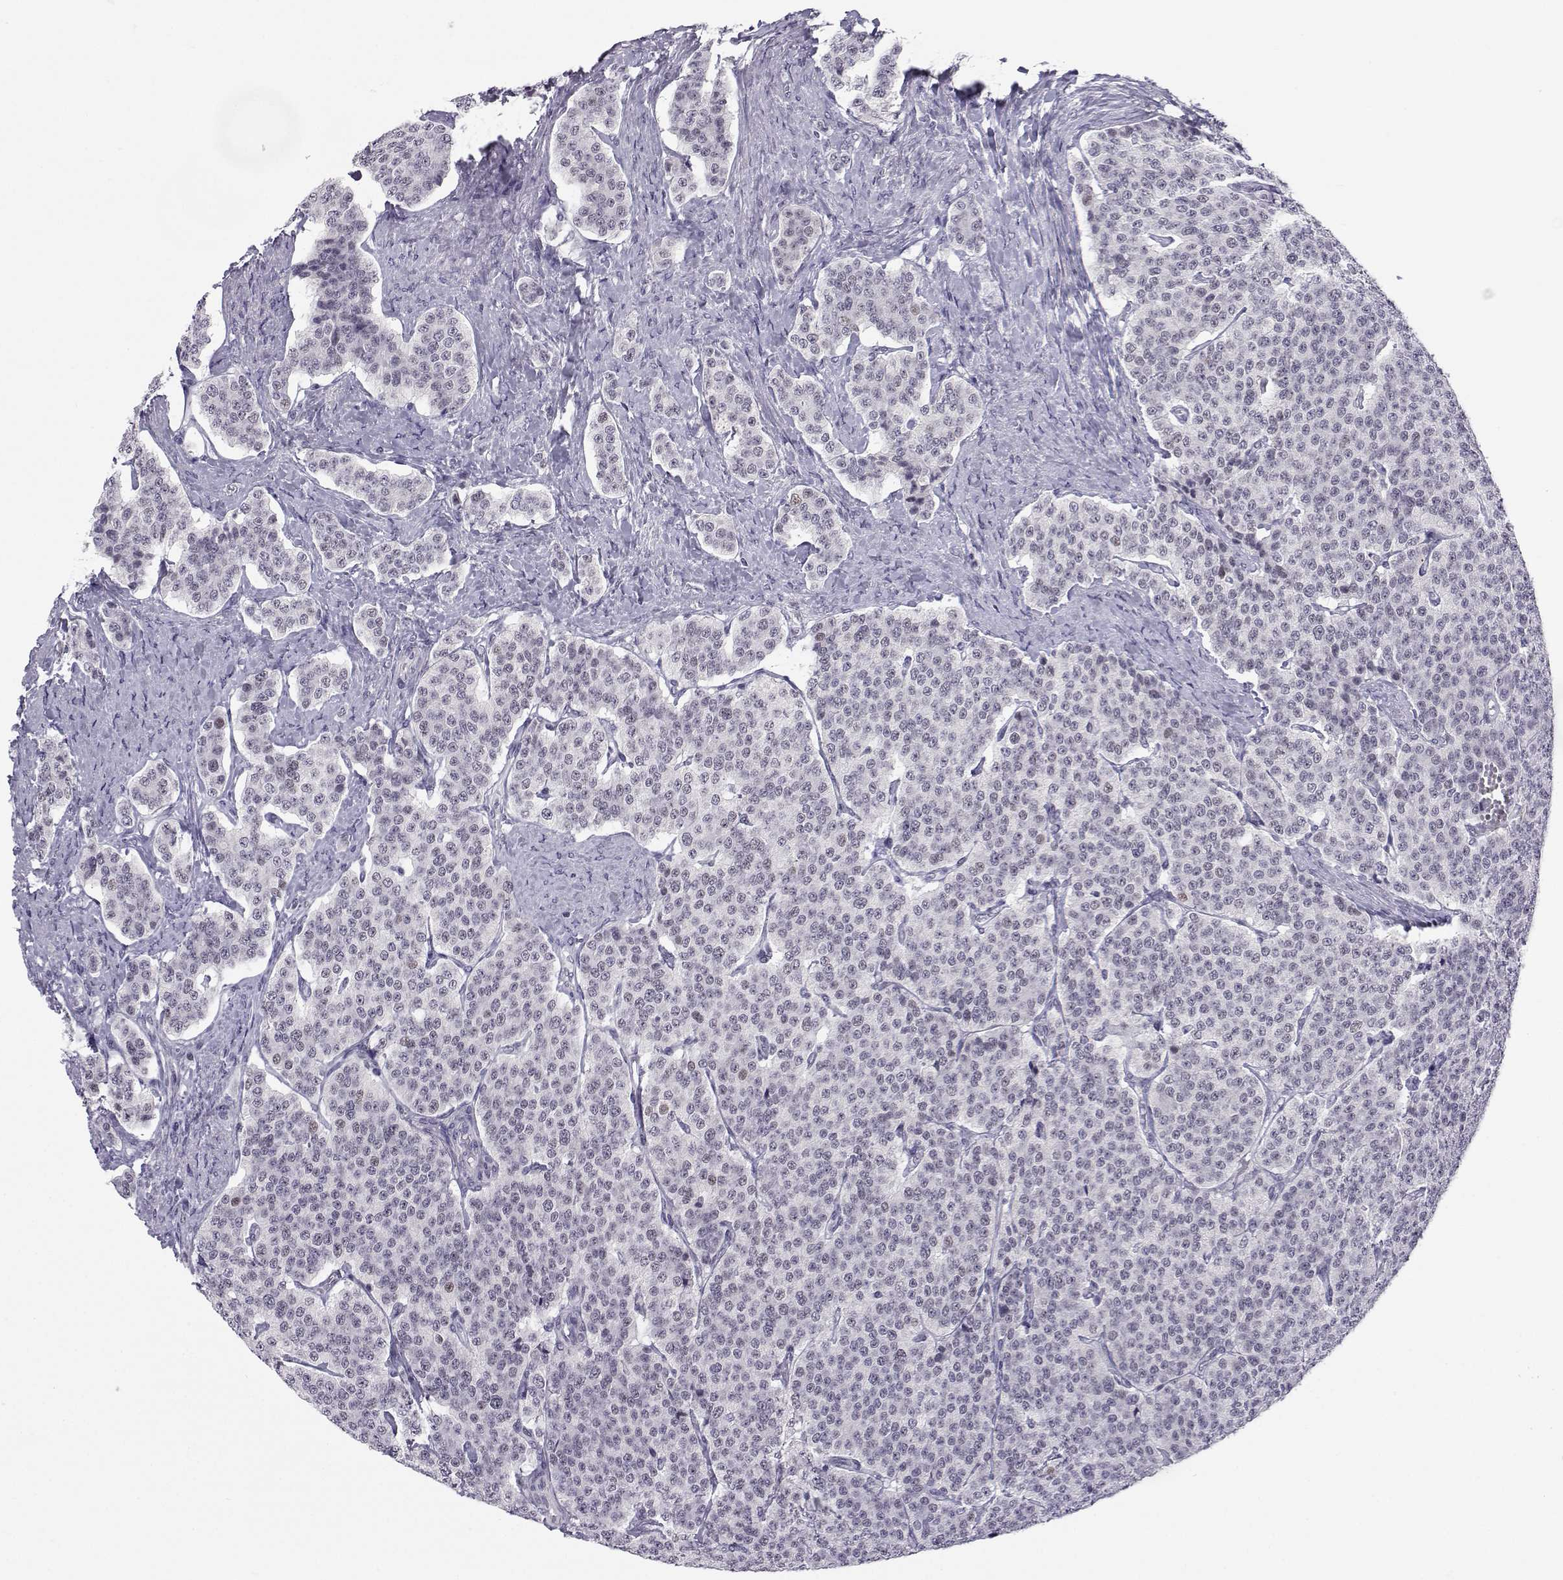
{"staining": {"intensity": "negative", "quantity": "none", "location": "none"}, "tissue": "carcinoid", "cell_type": "Tumor cells", "image_type": "cancer", "snomed": [{"axis": "morphology", "description": "Carcinoid, malignant, NOS"}, {"axis": "topography", "description": "Small intestine"}], "caption": "Image shows no significant protein expression in tumor cells of carcinoid (malignant). (Stains: DAB (3,3'-diaminobenzidine) immunohistochemistry with hematoxylin counter stain, Microscopy: brightfield microscopy at high magnification).", "gene": "MED26", "patient": {"sex": "female", "age": 58}}